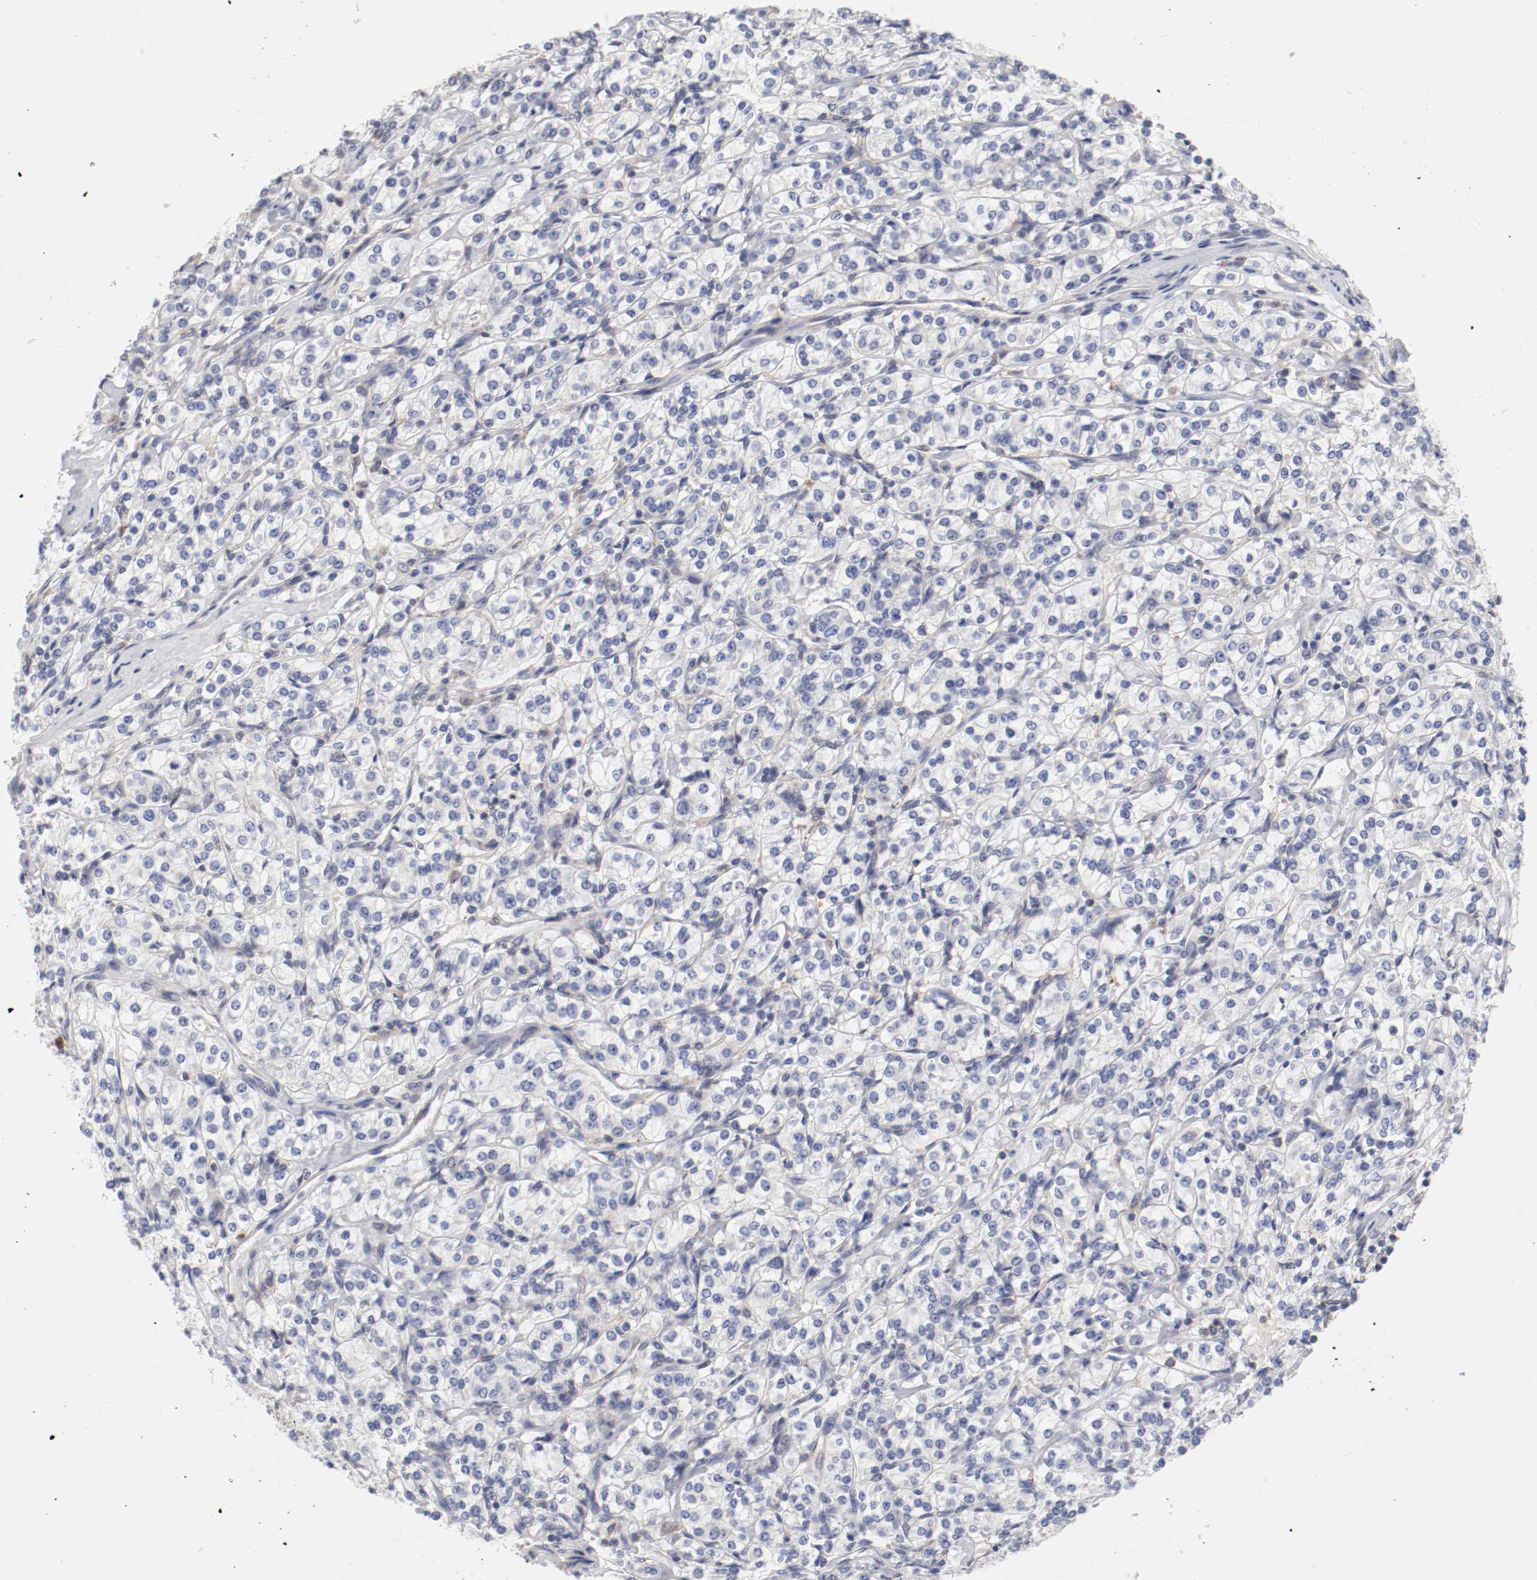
{"staining": {"intensity": "negative", "quantity": "none", "location": "none"}, "tissue": "renal cancer", "cell_type": "Tumor cells", "image_type": "cancer", "snomed": [{"axis": "morphology", "description": "Adenocarcinoma, NOS"}, {"axis": "topography", "description": "Kidney"}], "caption": "IHC micrograph of neoplastic tissue: human renal adenocarcinoma stained with DAB shows no significant protein staining in tumor cells.", "gene": "CBL", "patient": {"sex": "male", "age": 77}}